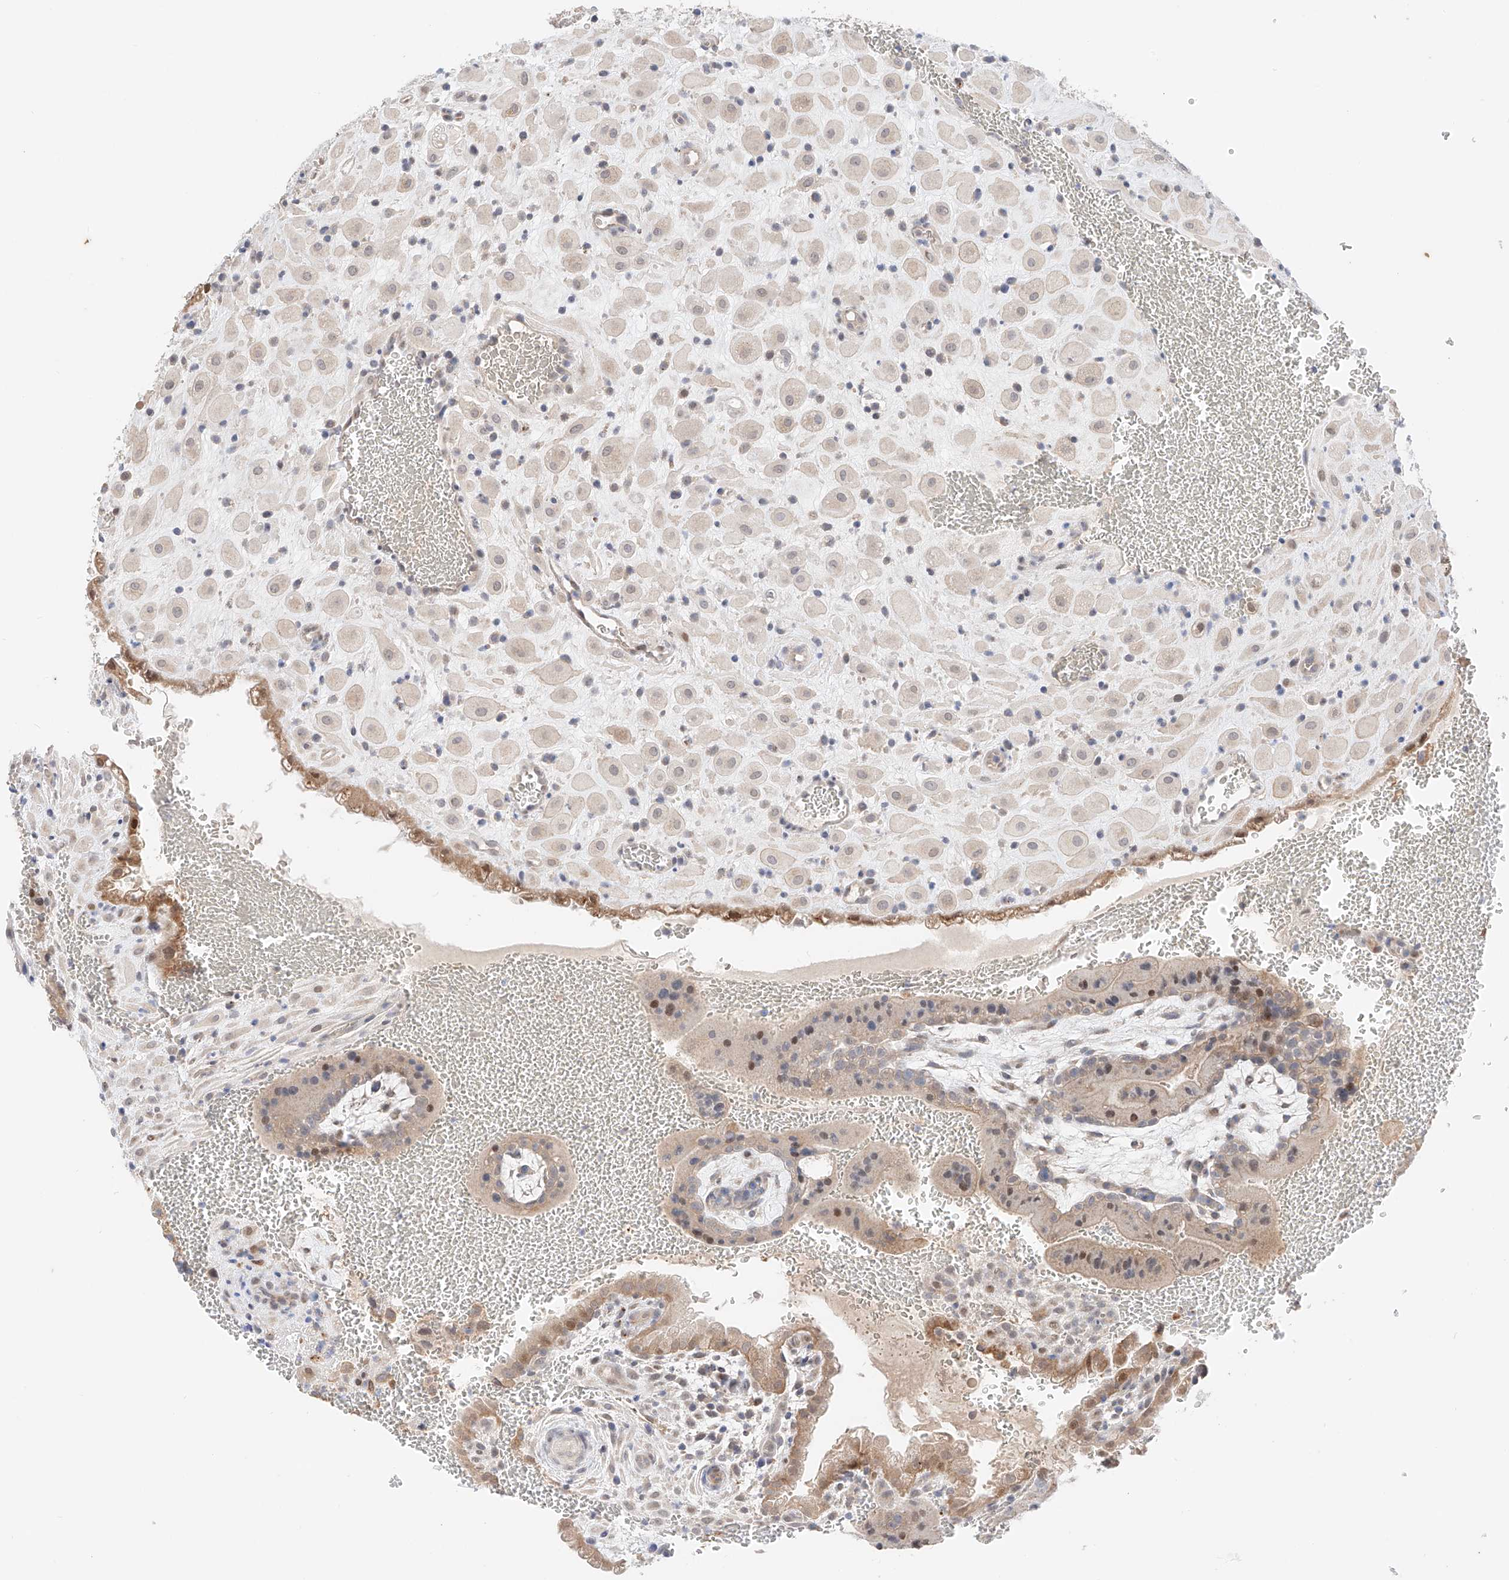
{"staining": {"intensity": "negative", "quantity": "none", "location": "none"}, "tissue": "placenta", "cell_type": "Decidual cells", "image_type": "normal", "snomed": [{"axis": "morphology", "description": "Normal tissue, NOS"}, {"axis": "topography", "description": "Placenta"}], "caption": "Photomicrograph shows no protein expression in decidual cells of unremarkable placenta.", "gene": "GCNT1", "patient": {"sex": "female", "age": 35}}